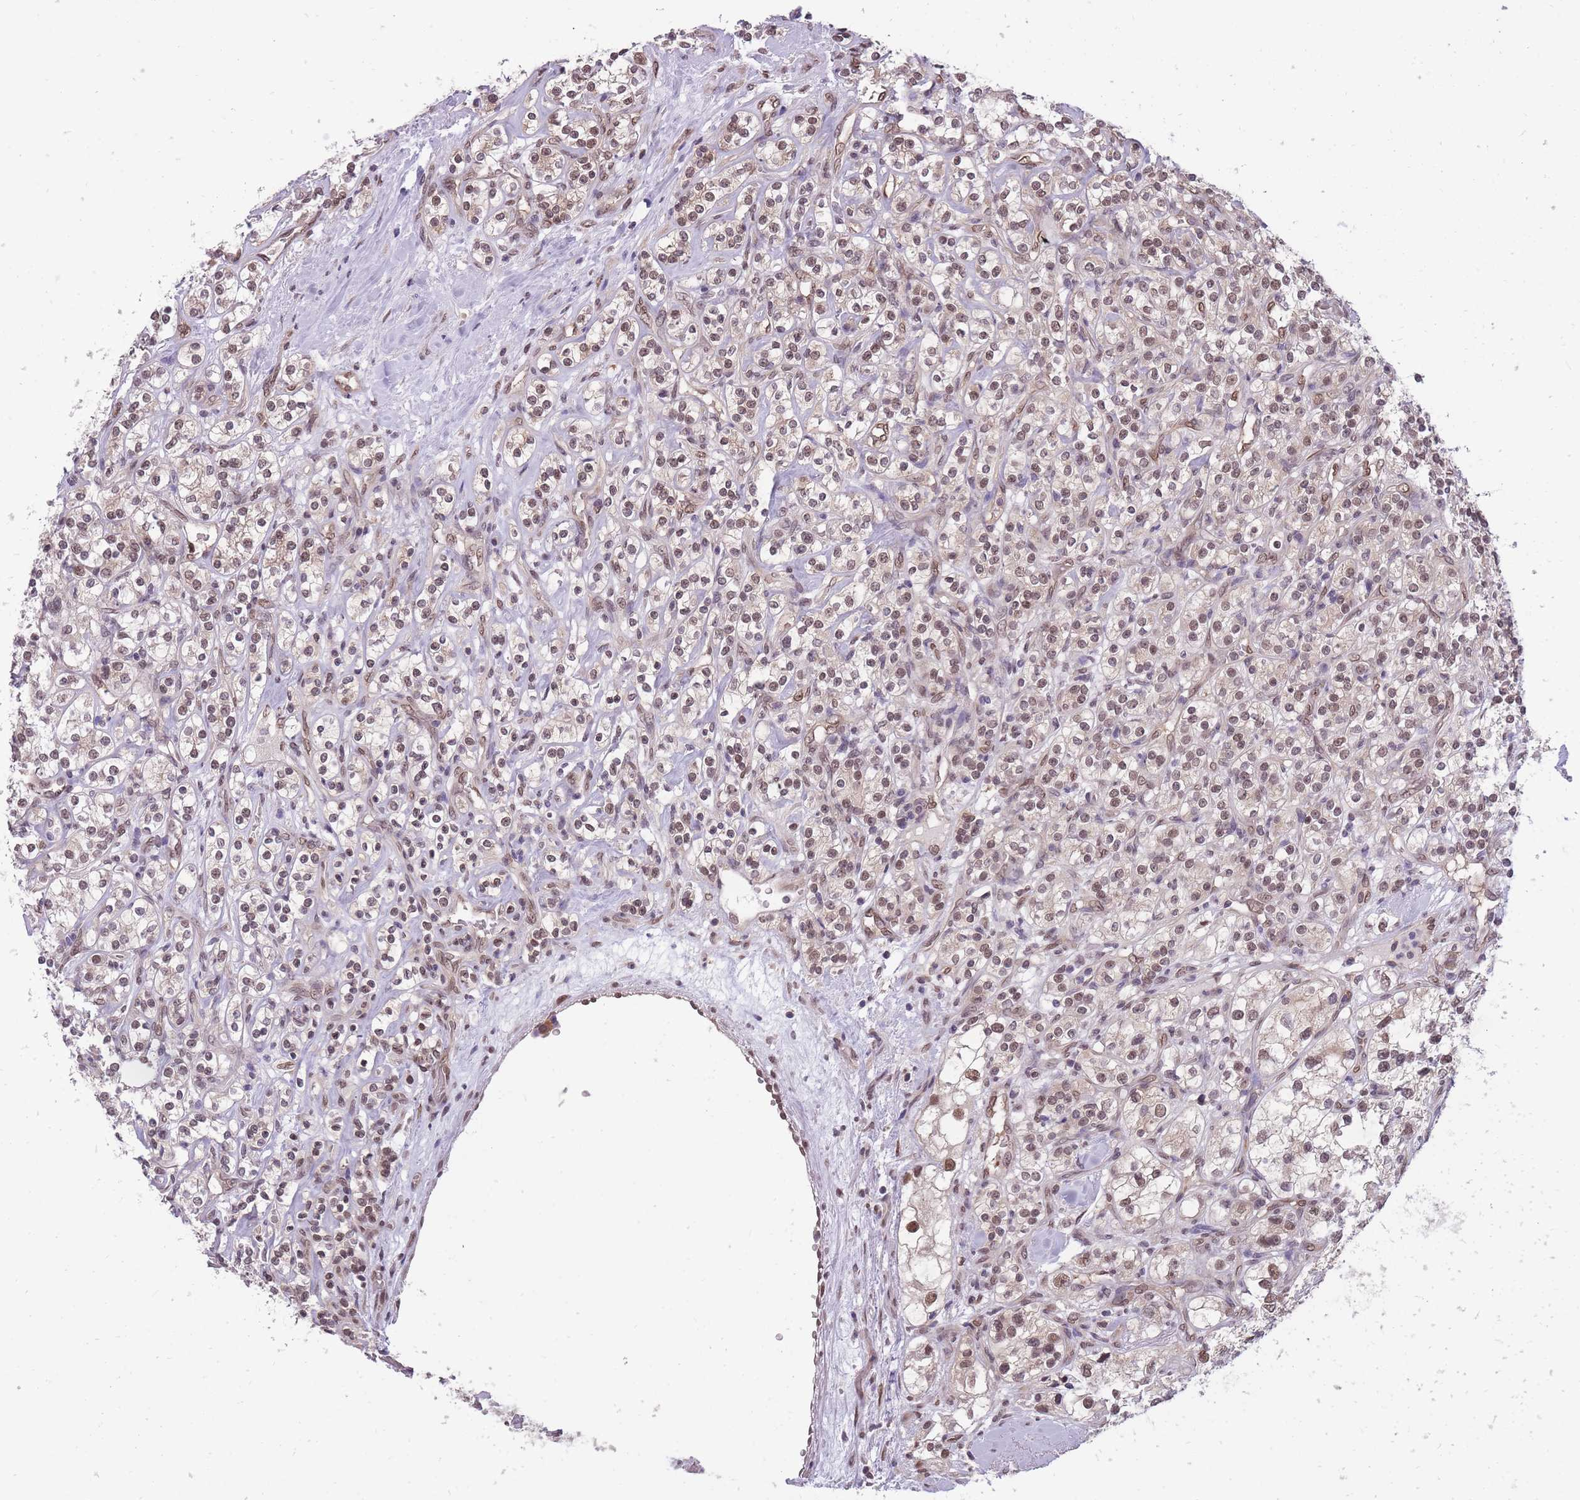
{"staining": {"intensity": "weak", "quantity": ">75%", "location": "nuclear"}, "tissue": "renal cancer", "cell_type": "Tumor cells", "image_type": "cancer", "snomed": [{"axis": "morphology", "description": "Adenocarcinoma, NOS"}, {"axis": "topography", "description": "Kidney"}], "caption": "An image of human renal cancer (adenocarcinoma) stained for a protein exhibits weak nuclear brown staining in tumor cells.", "gene": "CDIP1", "patient": {"sex": "male", "age": 77}}